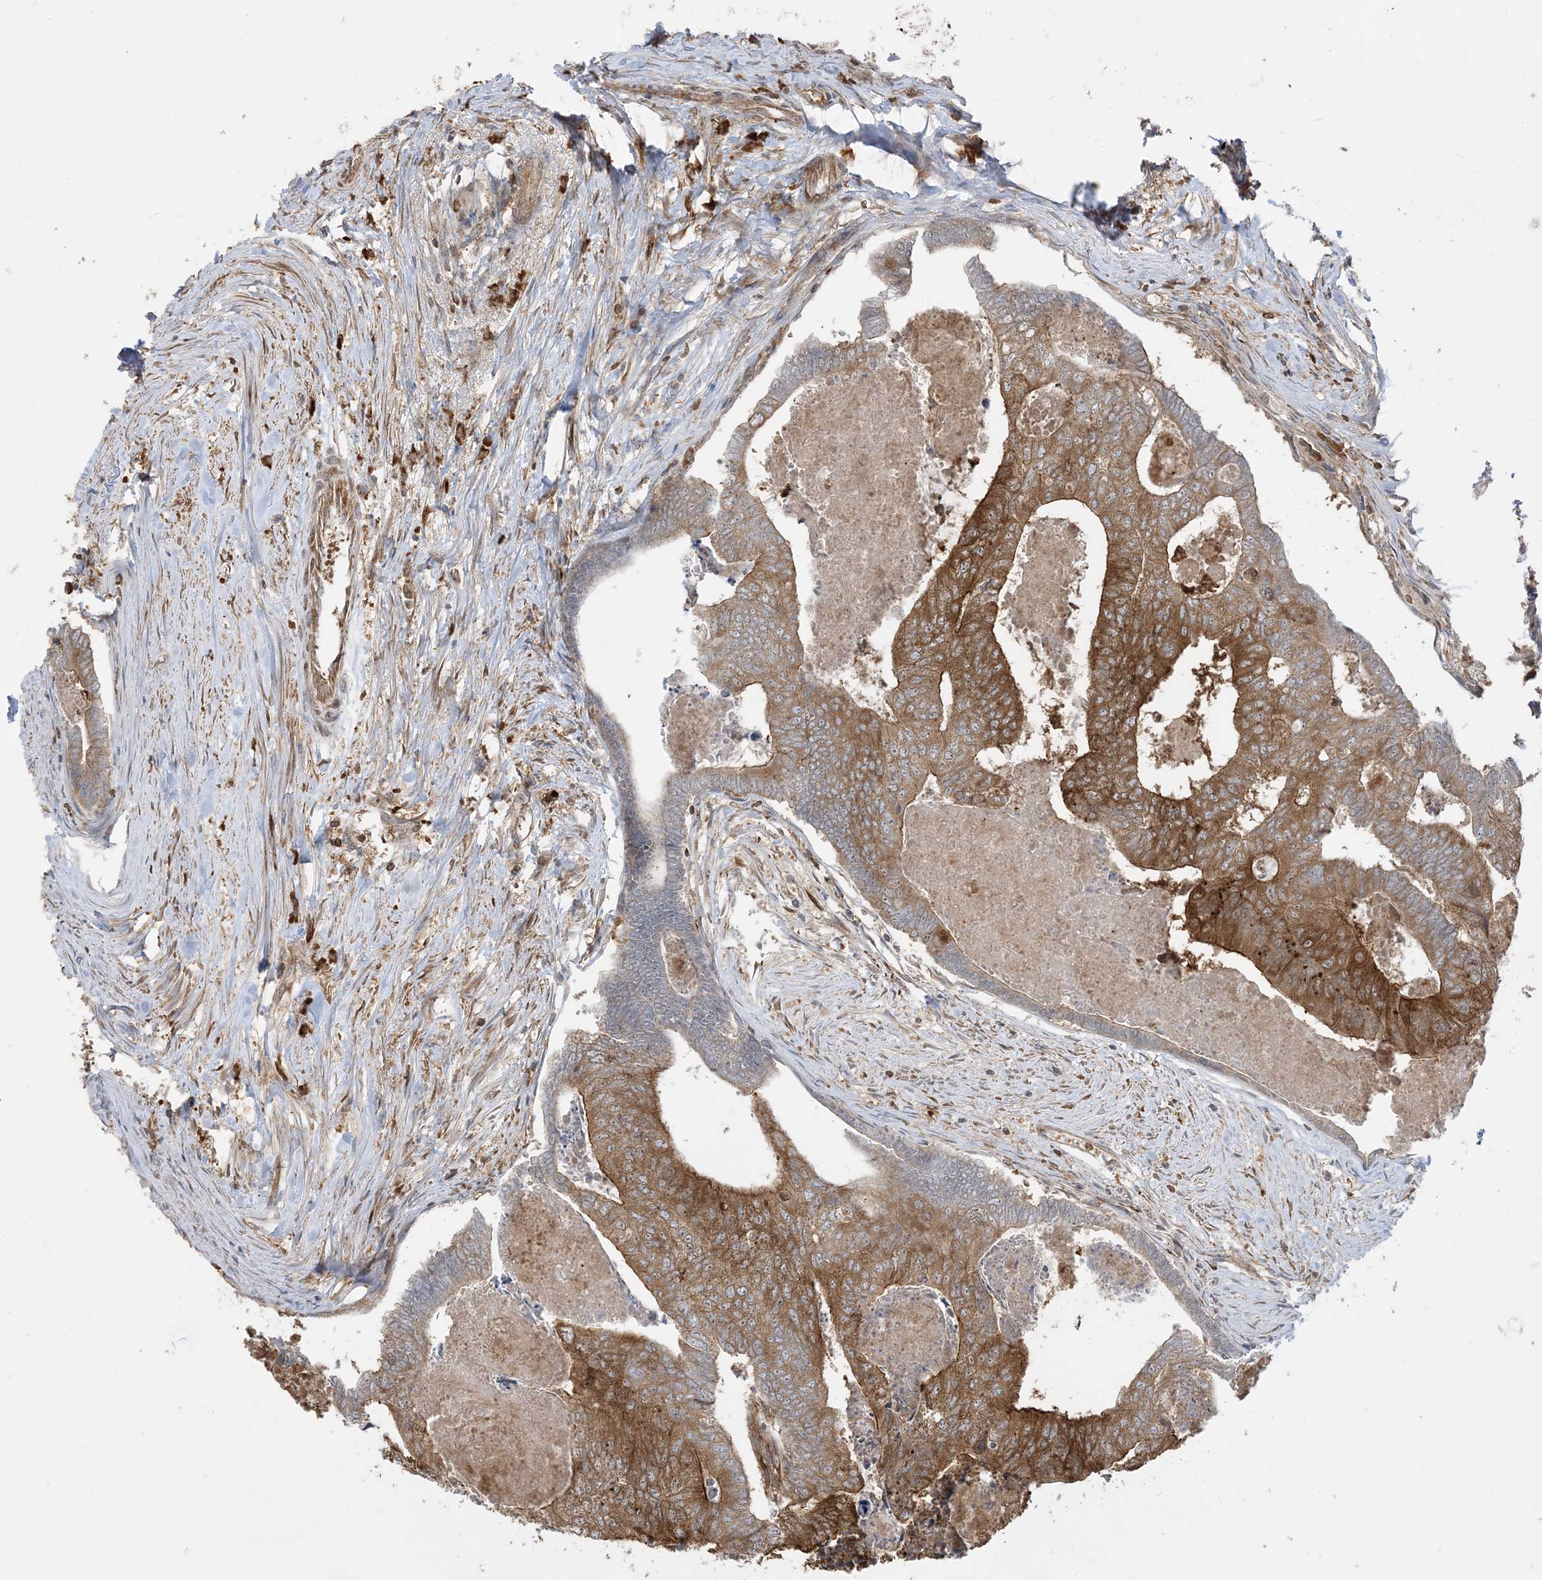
{"staining": {"intensity": "strong", "quantity": ">75%", "location": "cytoplasmic/membranous"}, "tissue": "colorectal cancer", "cell_type": "Tumor cells", "image_type": "cancer", "snomed": [{"axis": "morphology", "description": "Adenocarcinoma, NOS"}, {"axis": "topography", "description": "Colon"}], "caption": "Colorectal cancer stained with immunohistochemistry exhibits strong cytoplasmic/membranous positivity in about >75% of tumor cells.", "gene": "SRP72", "patient": {"sex": "female", "age": 67}}